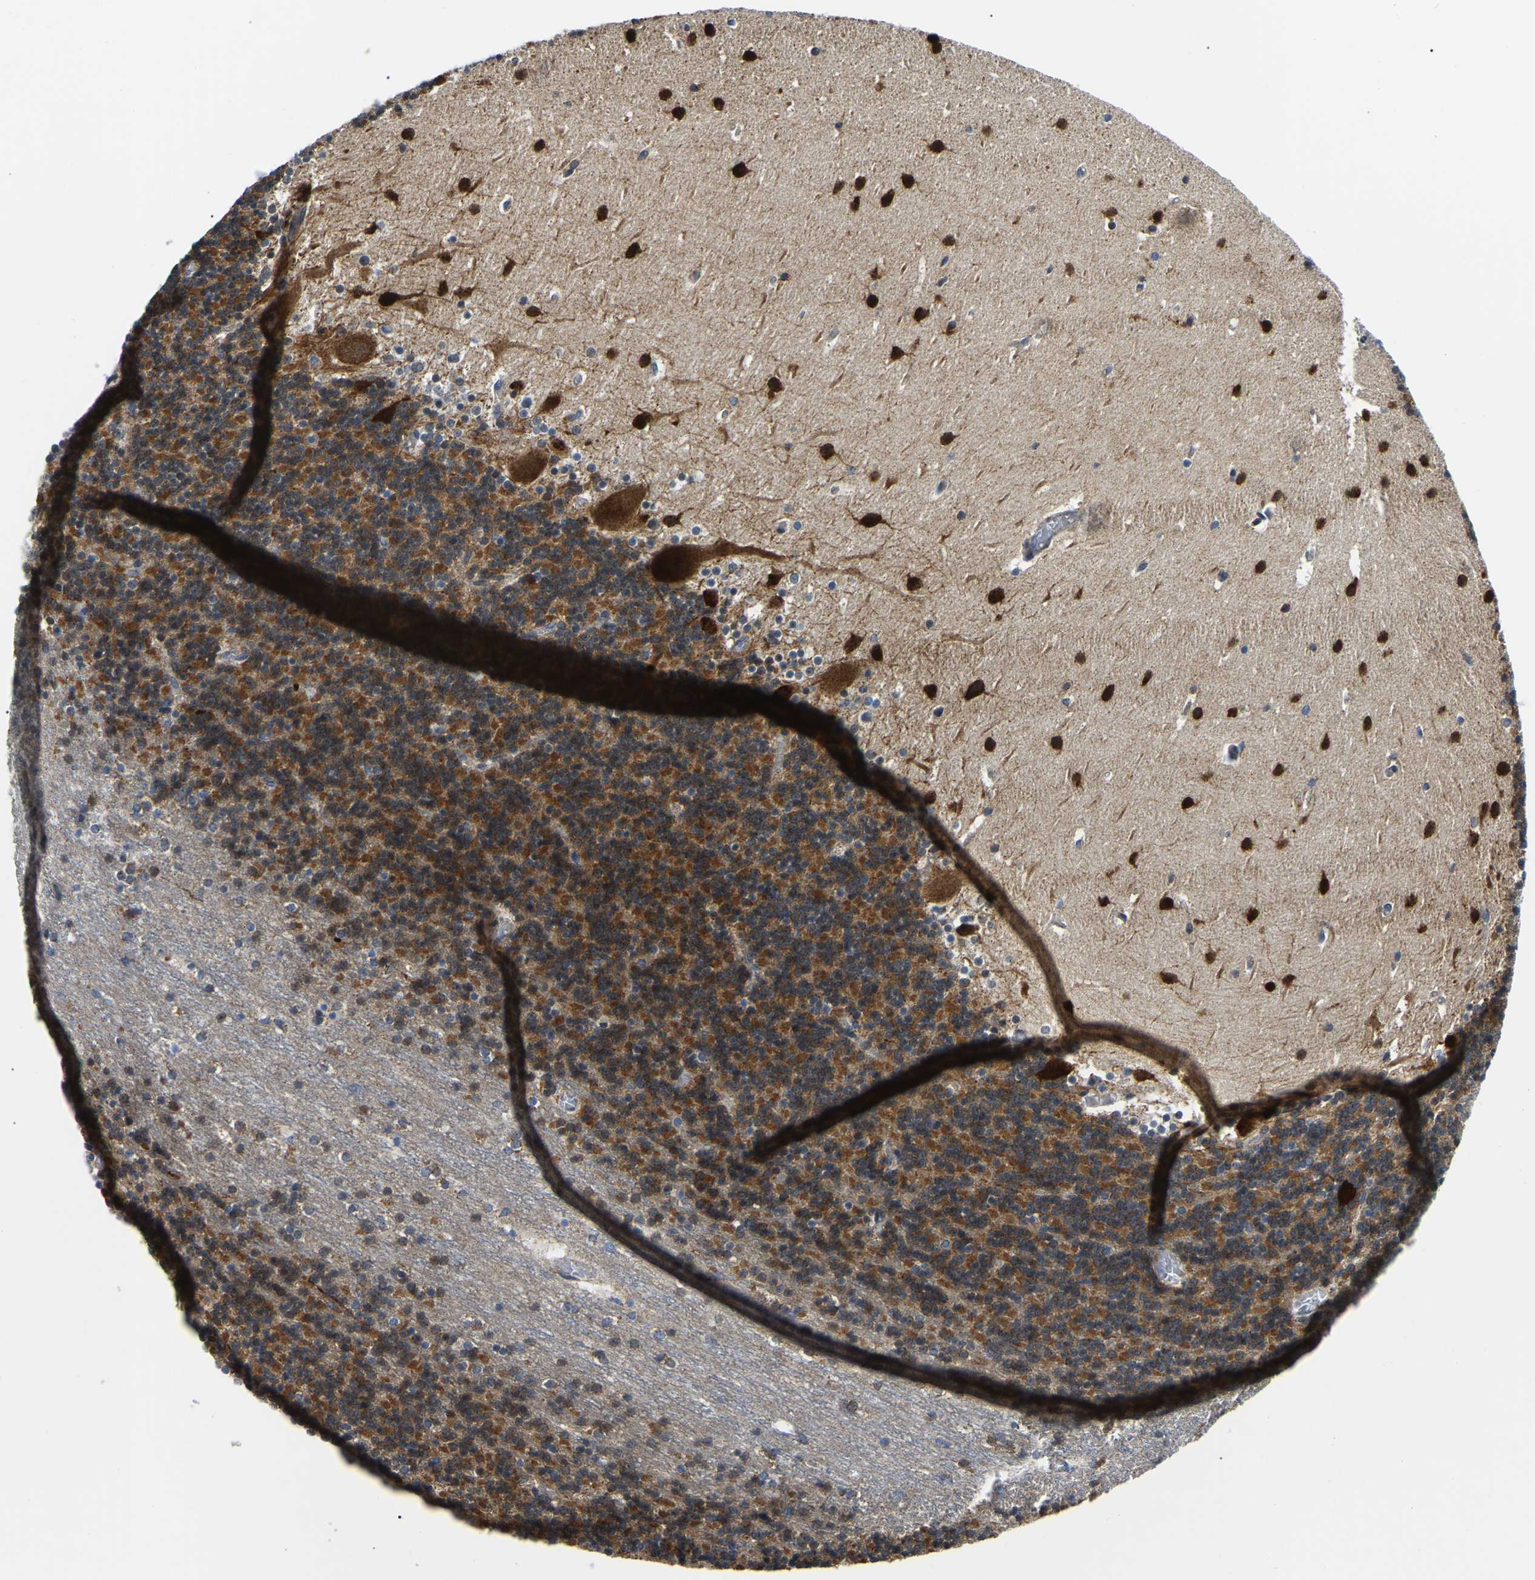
{"staining": {"intensity": "moderate", "quantity": ">75%", "location": "cytoplasmic/membranous"}, "tissue": "cerebellum", "cell_type": "Cells in granular layer", "image_type": "normal", "snomed": [{"axis": "morphology", "description": "Normal tissue, NOS"}, {"axis": "topography", "description": "Cerebellum"}], "caption": "Cells in granular layer exhibit medium levels of moderate cytoplasmic/membranous expression in about >75% of cells in unremarkable cerebellum.", "gene": "PPM1E", "patient": {"sex": "male", "age": 45}}